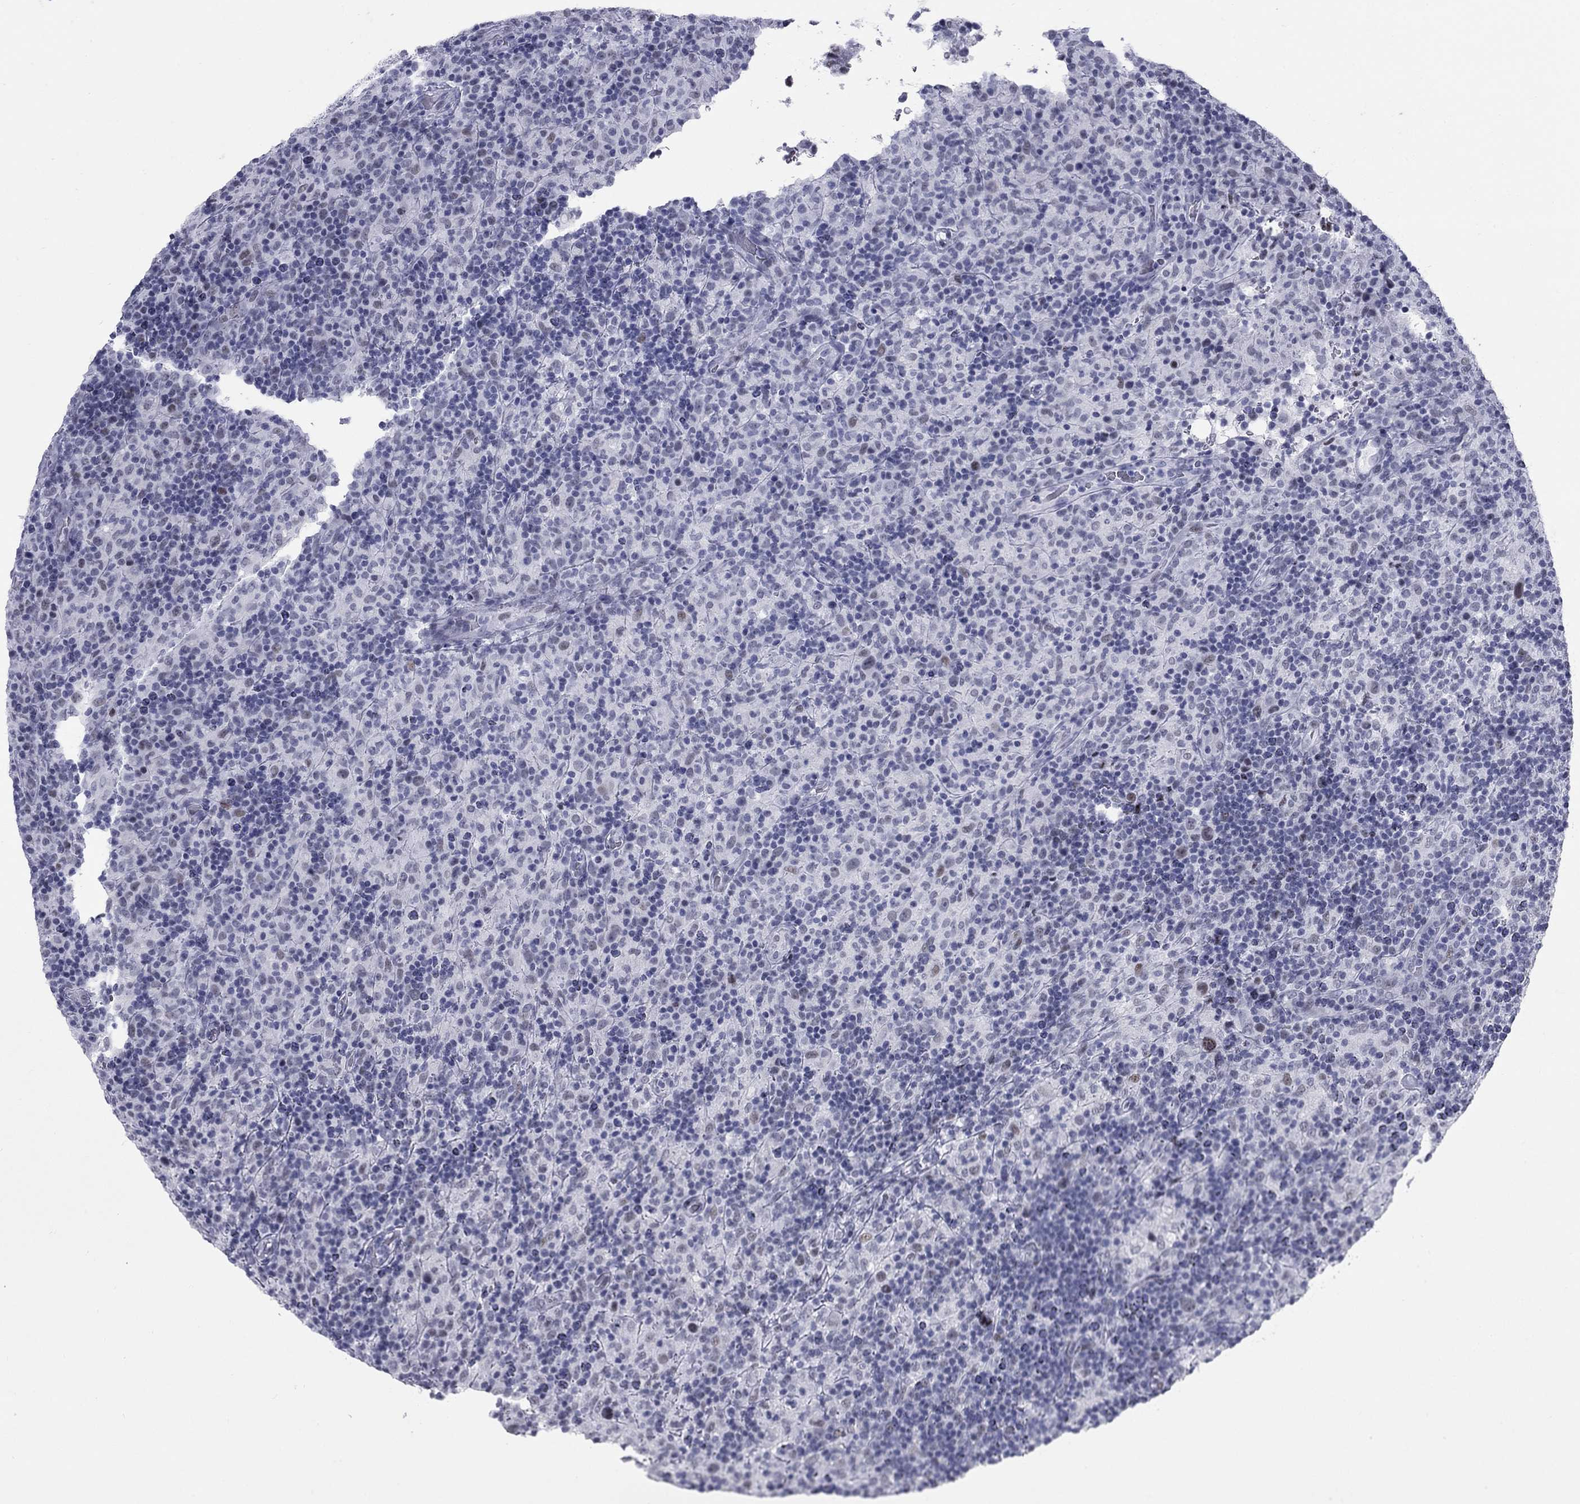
{"staining": {"intensity": "negative", "quantity": "none", "location": "none"}, "tissue": "lymphoma", "cell_type": "Tumor cells", "image_type": "cancer", "snomed": [{"axis": "morphology", "description": "Hodgkin's disease, NOS"}, {"axis": "topography", "description": "Lymph node"}], "caption": "This is an immunohistochemistry (IHC) micrograph of human Hodgkin's disease. There is no positivity in tumor cells.", "gene": "ASF1B", "patient": {"sex": "male", "age": 70}}